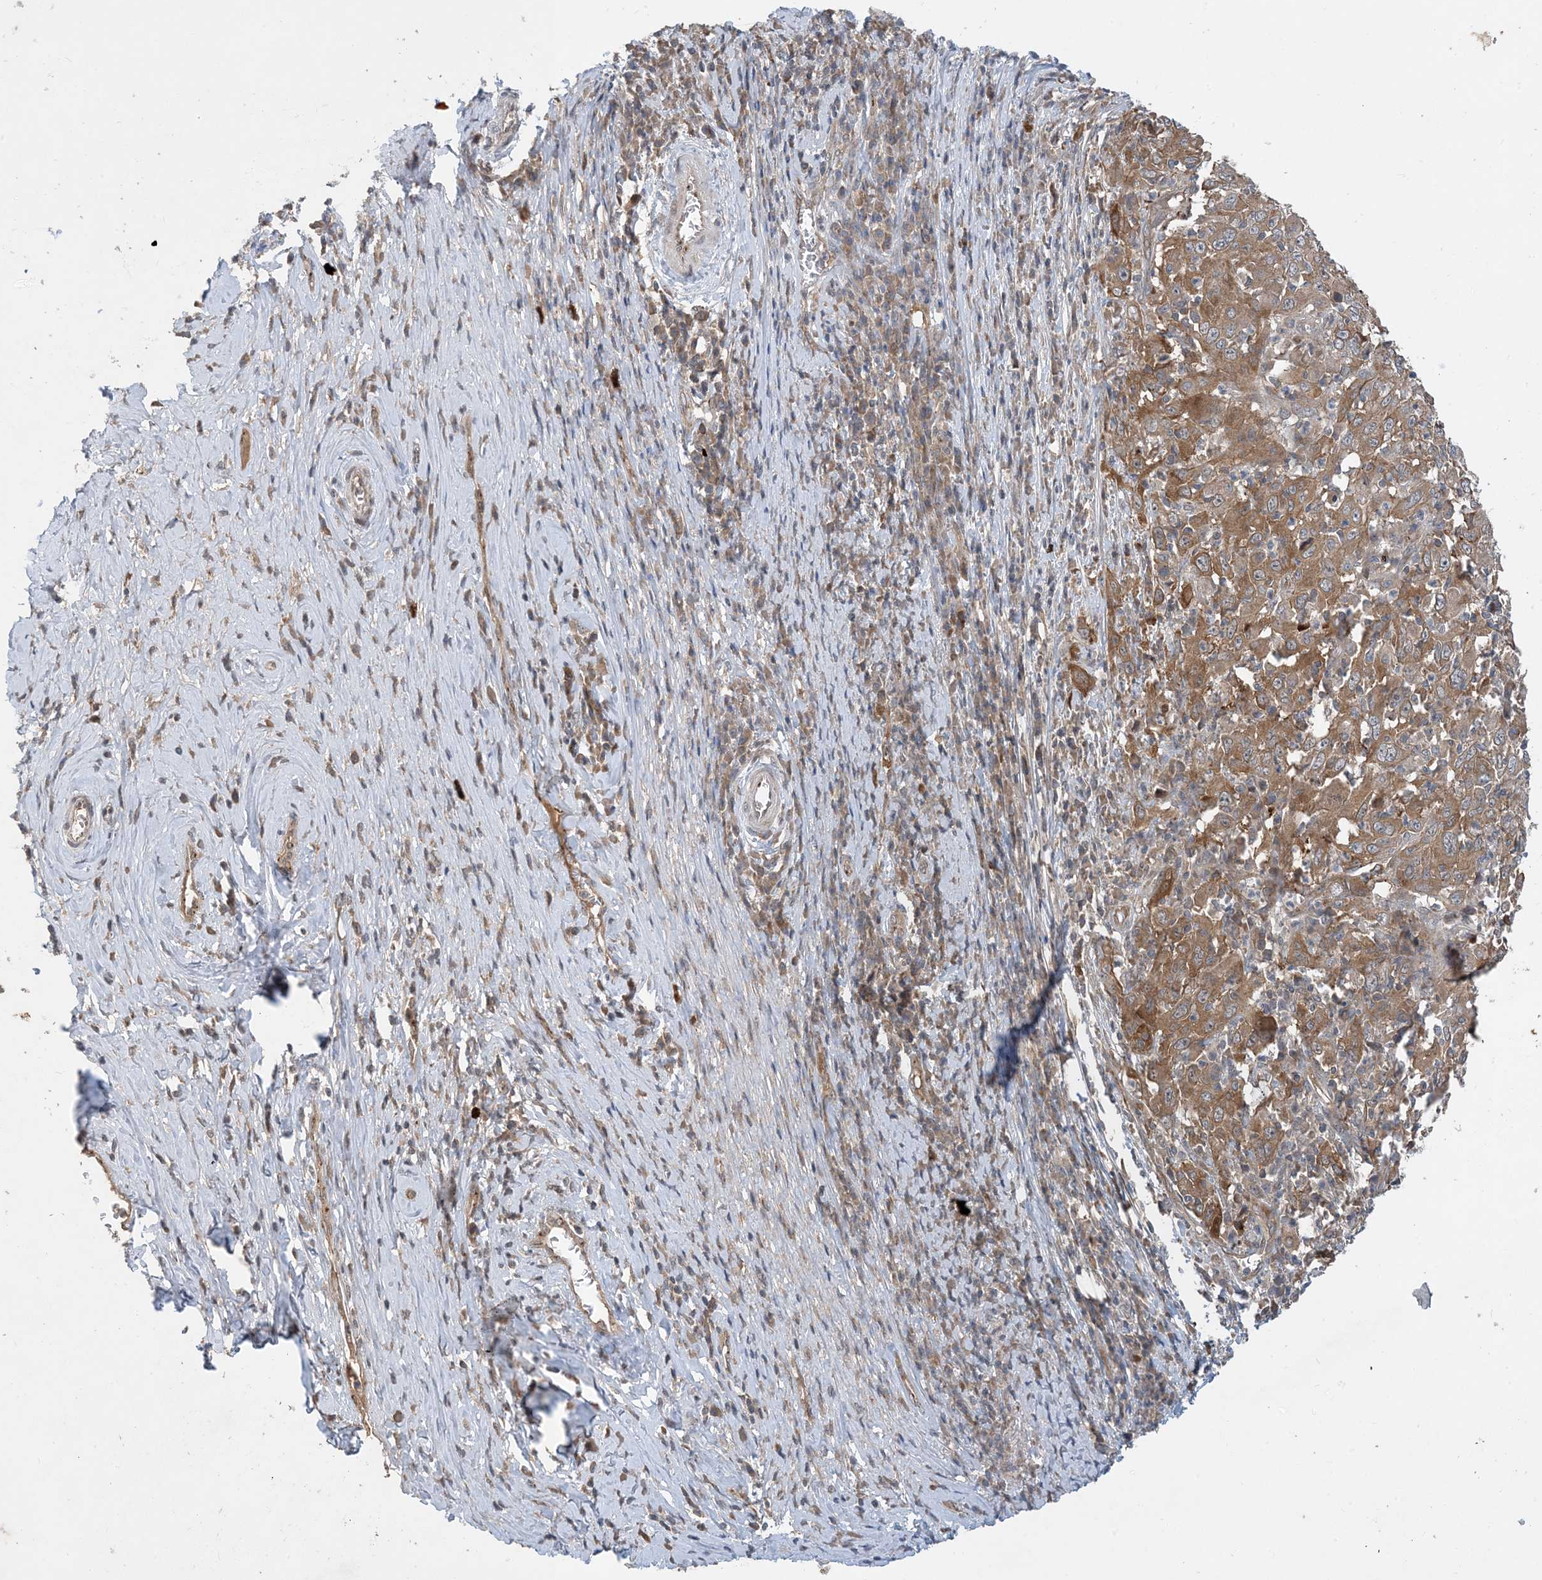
{"staining": {"intensity": "moderate", "quantity": ">75%", "location": "cytoplasmic/membranous"}, "tissue": "cervical cancer", "cell_type": "Tumor cells", "image_type": "cancer", "snomed": [{"axis": "morphology", "description": "Squamous cell carcinoma, NOS"}, {"axis": "topography", "description": "Cervix"}], "caption": "Human cervical squamous cell carcinoma stained with a brown dye demonstrates moderate cytoplasmic/membranous positive positivity in about >75% of tumor cells.", "gene": "TINAG", "patient": {"sex": "female", "age": 46}}